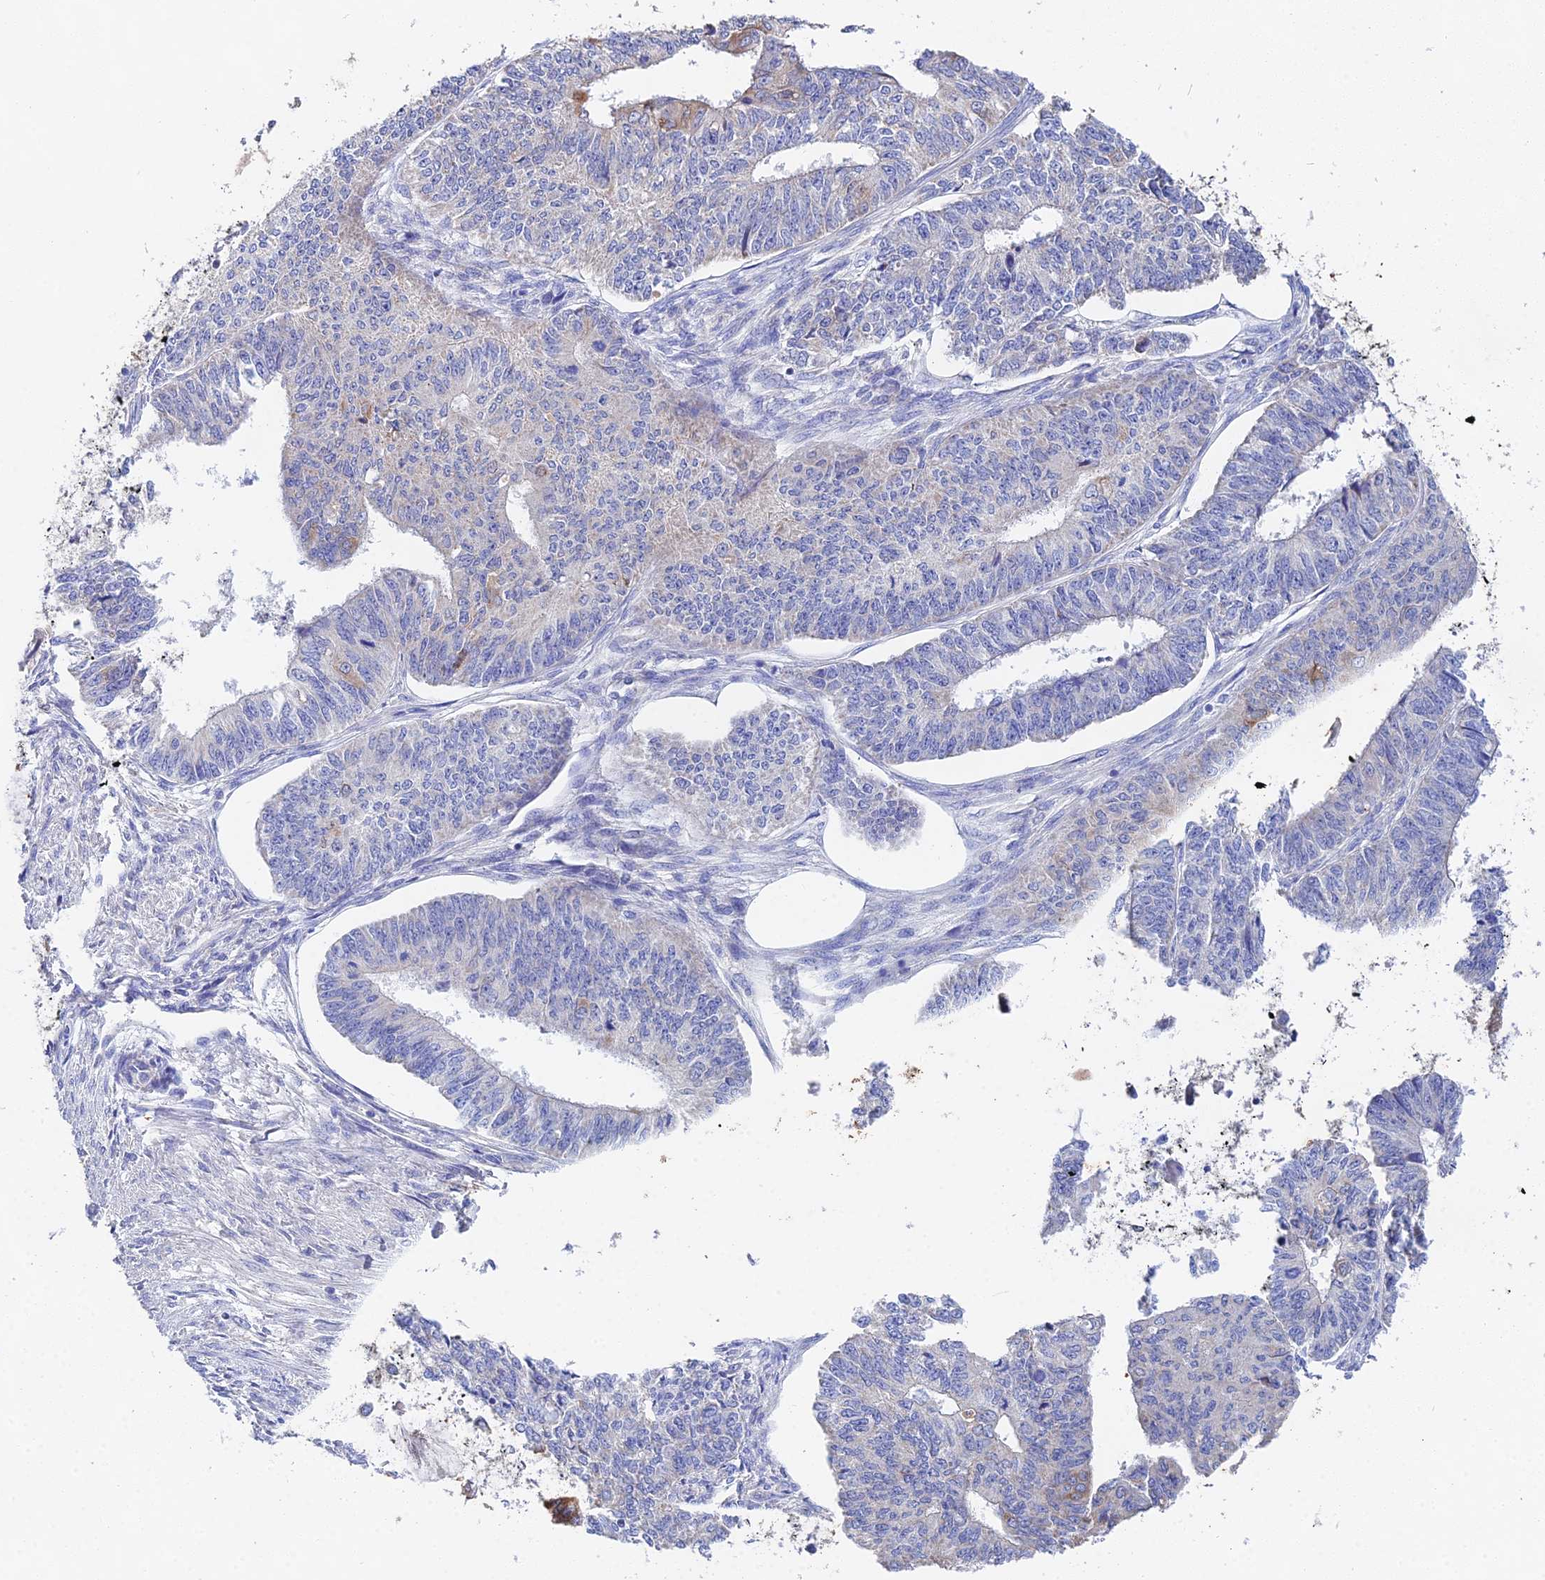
{"staining": {"intensity": "negative", "quantity": "none", "location": "none"}, "tissue": "endometrial cancer", "cell_type": "Tumor cells", "image_type": "cancer", "snomed": [{"axis": "morphology", "description": "Adenocarcinoma, NOS"}, {"axis": "topography", "description": "Endometrium"}], "caption": "There is no significant expression in tumor cells of endometrial cancer.", "gene": "PPP2R2C", "patient": {"sex": "female", "age": 32}}